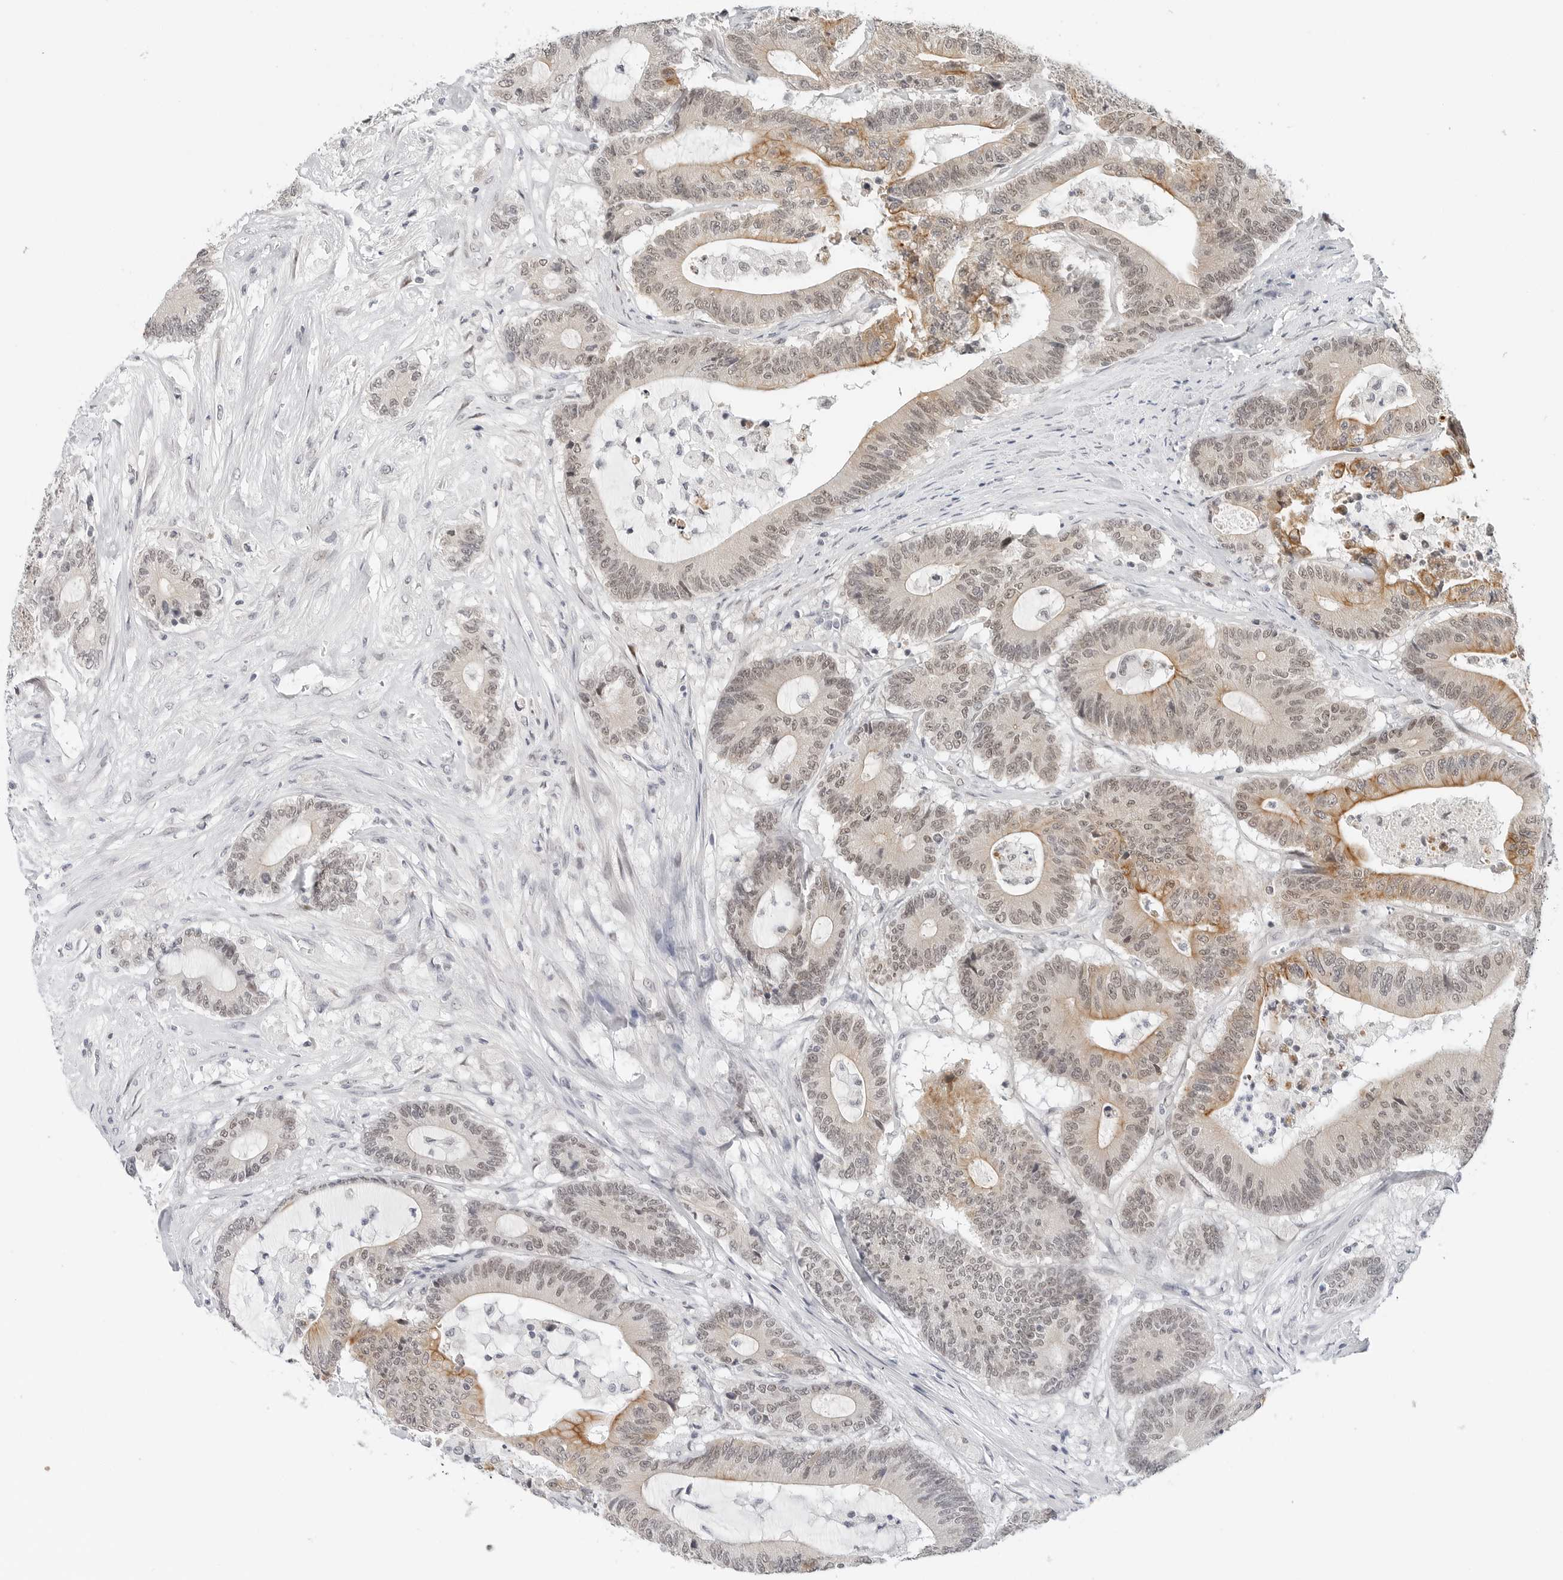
{"staining": {"intensity": "moderate", "quantity": ">75%", "location": "cytoplasmic/membranous,nuclear"}, "tissue": "colorectal cancer", "cell_type": "Tumor cells", "image_type": "cancer", "snomed": [{"axis": "morphology", "description": "Adenocarcinoma, NOS"}, {"axis": "topography", "description": "Colon"}], "caption": "The immunohistochemical stain shows moderate cytoplasmic/membranous and nuclear expression in tumor cells of colorectal cancer tissue.", "gene": "TSEN2", "patient": {"sex": "female", "age": 84}}